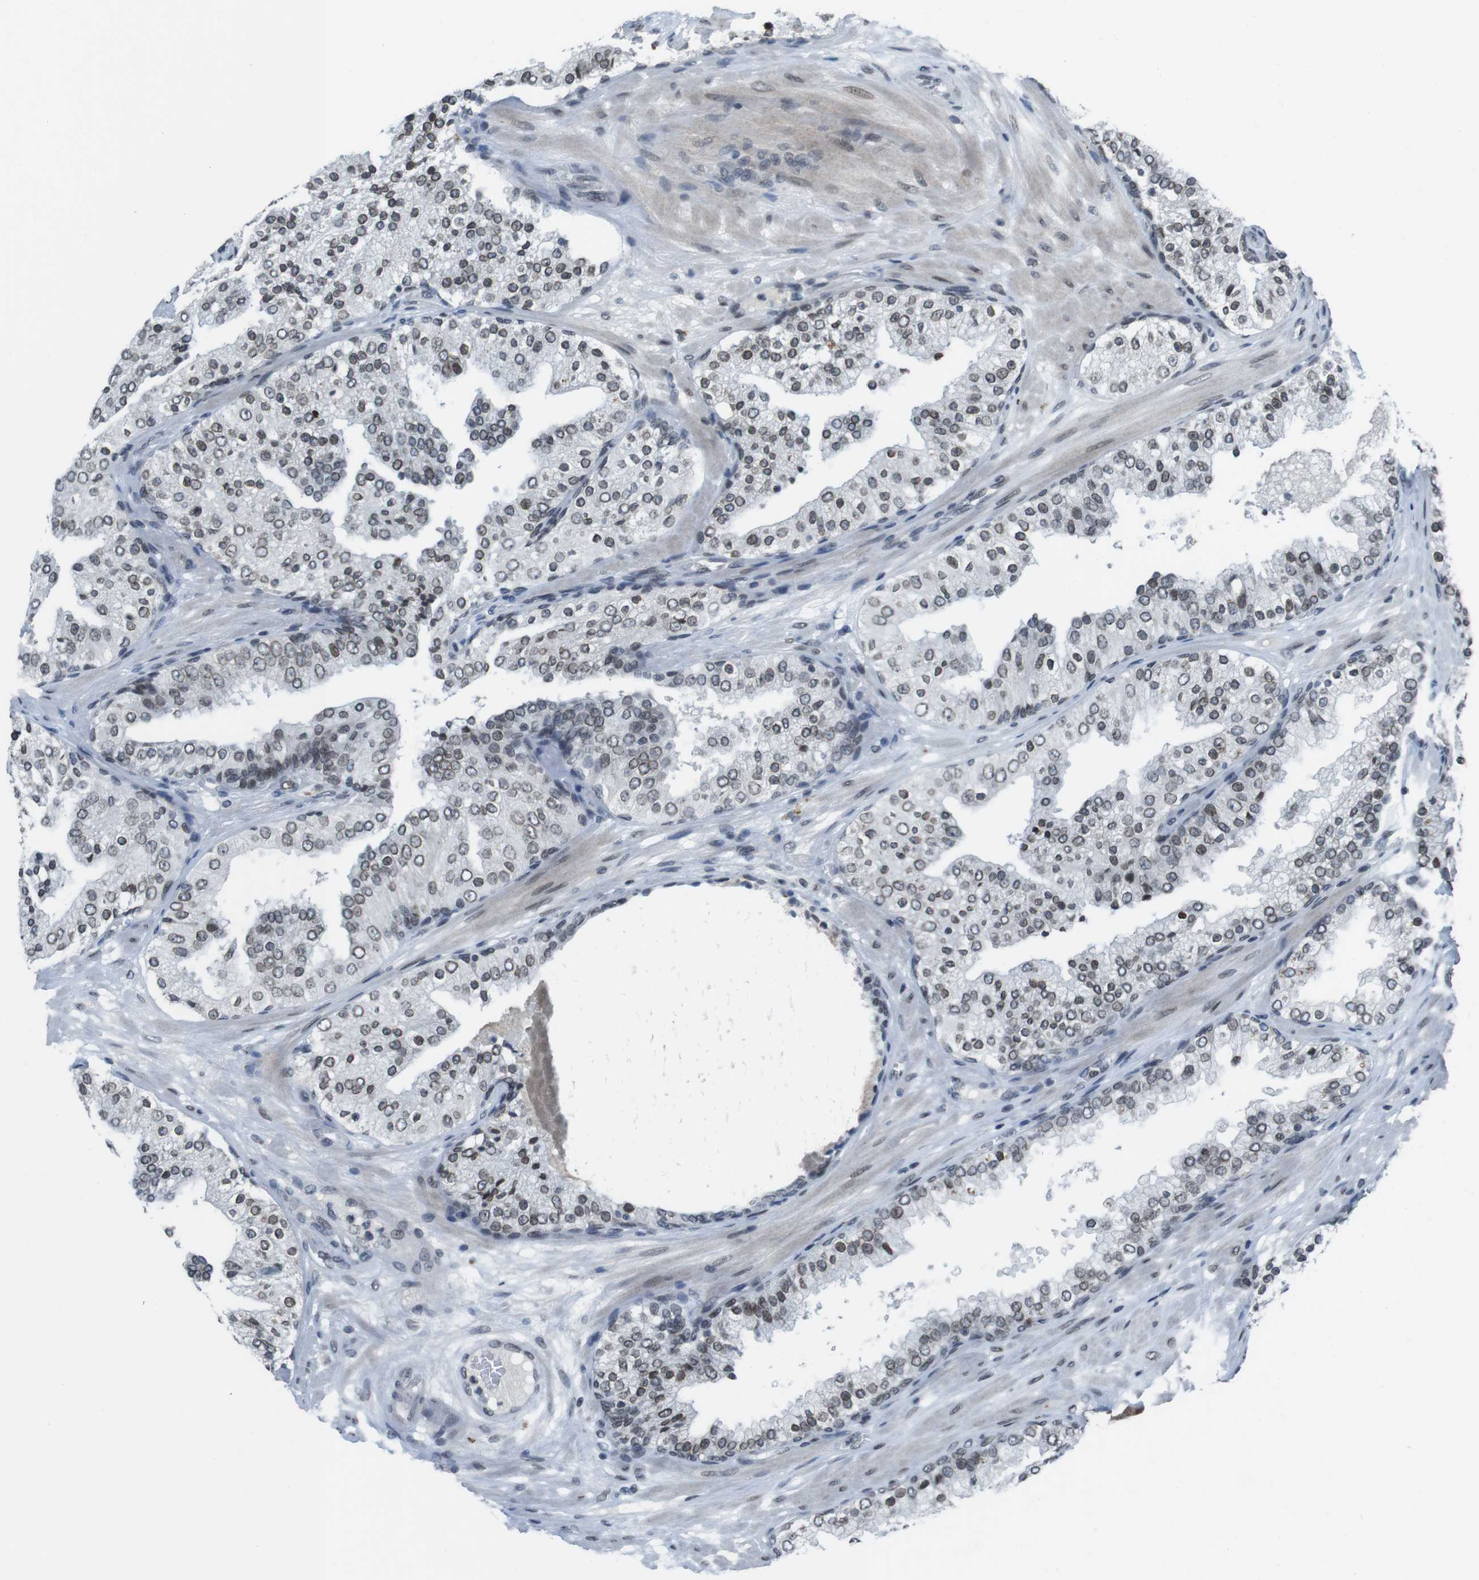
{"staining": {"intensity": "moderate", "quantity": "25%-75%", "location": "cytoplasmic/membranous,nuclear"}, "tissue": "prostate cancer", "cell_type": "Tumor cells", "image_type": "cancer", "snomed": [{"axis": "morphology", "description": "Adenocarcinoma, High grade"}, {"axis": "topography", "description": "Prostate"}], "caption": "Brown immunohistochemical staining in human prostate cancer (adenocarcinoma (high-grade)) reveals moderate cytoplasmic/membranous and nuclear staining in about 25%-75% of tumor cells.", "gene": "MAD1L1", "patient": {"sex": "male", "age": 65}}